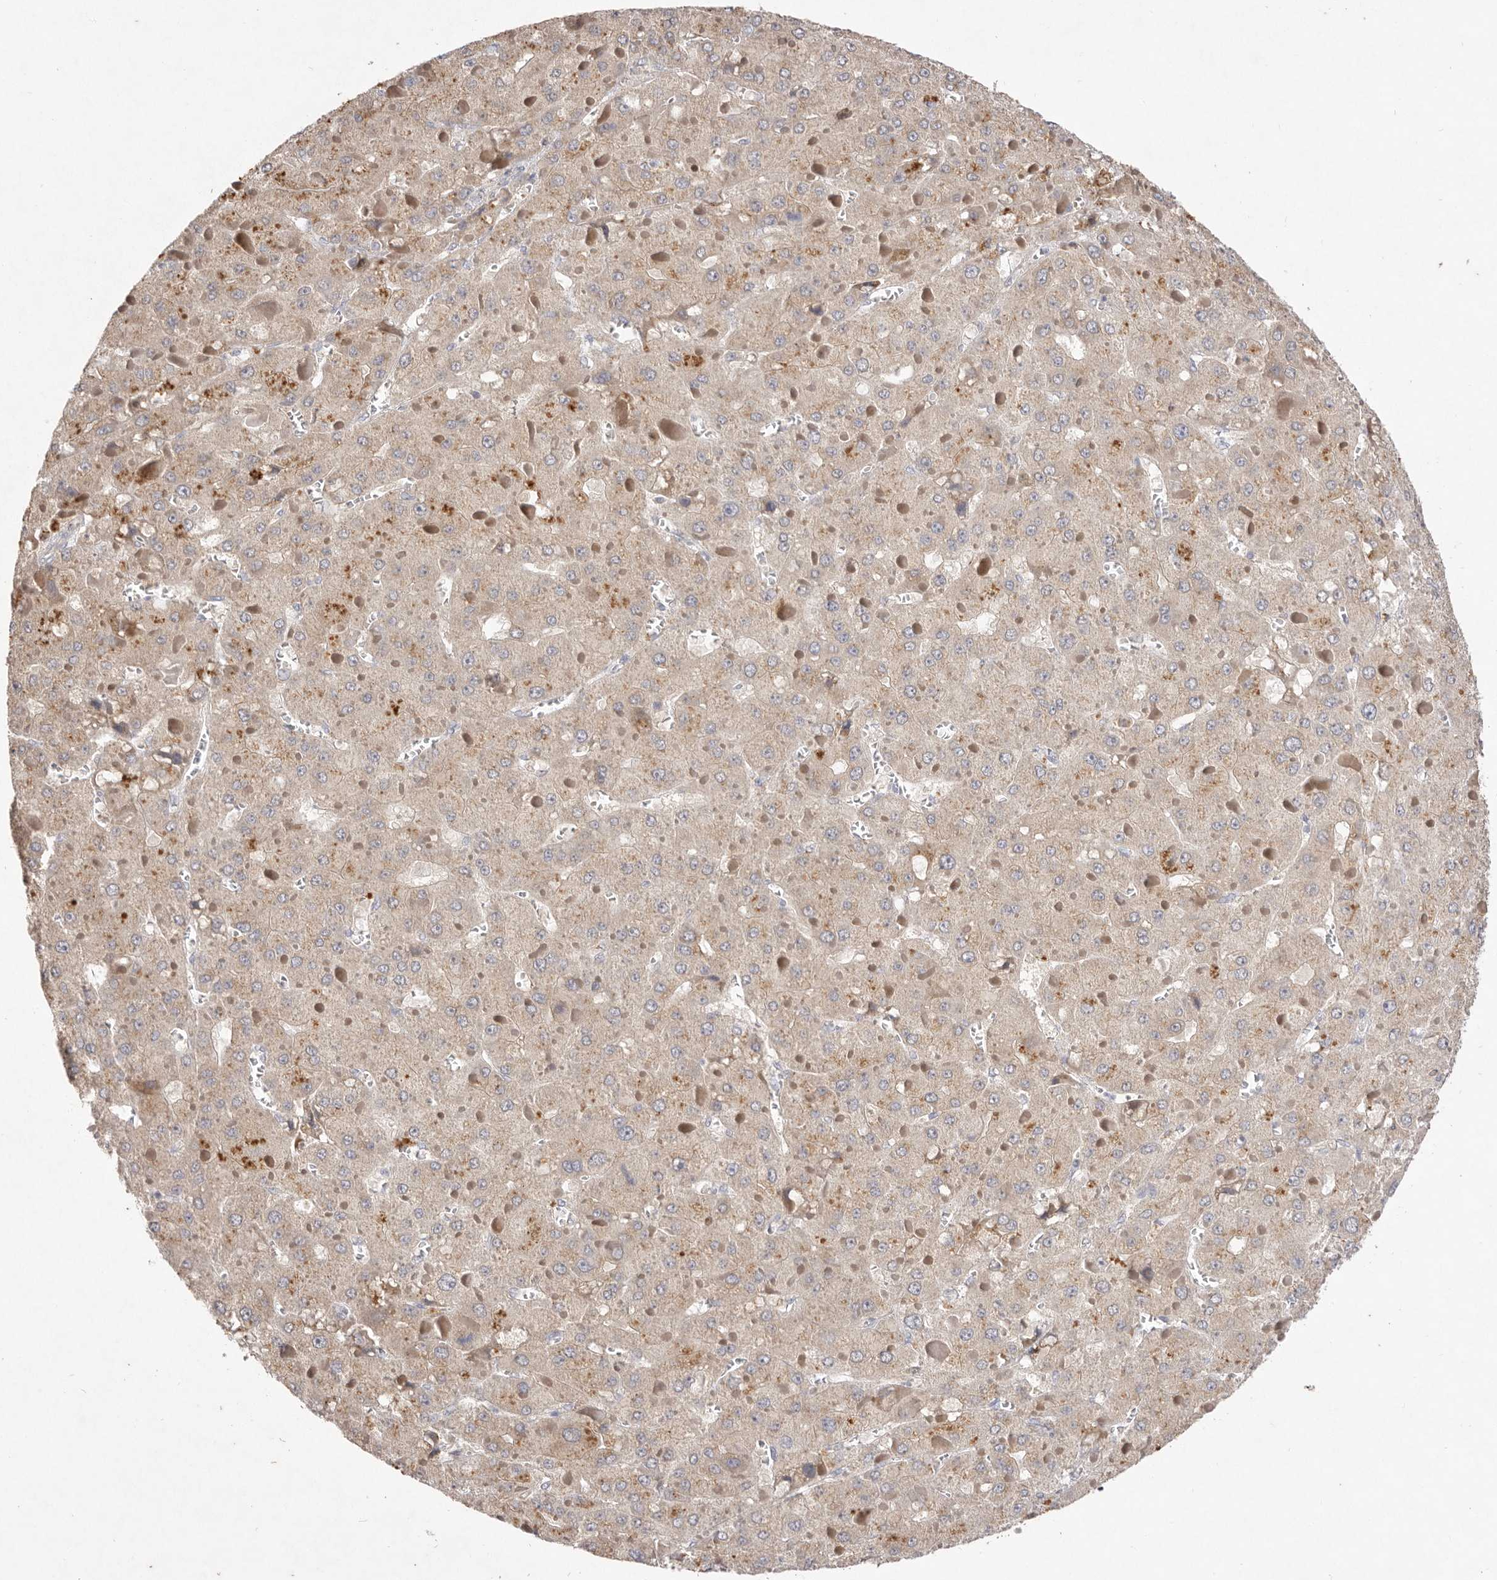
{"staining": {"intensity": "weak", "quantity": ">75%", "location": "cytoplasmic/membranous"}, "tissue": "liver cancer", "cell_type": "Tumor cells", "image_type": "cancer", "snomed": [{"axis": "morphology", "description": "Carcinoma, Hepatocellular, NOS"}, {"axis": "topography", "description": "Liver"}], "caption": "Tumor cells display low levels of weak cytoplasmic/membranous staining in about >75% of cells in human liver cancer.", "gene": "USP24", "patient": {"sex": "female", "age": 73}}